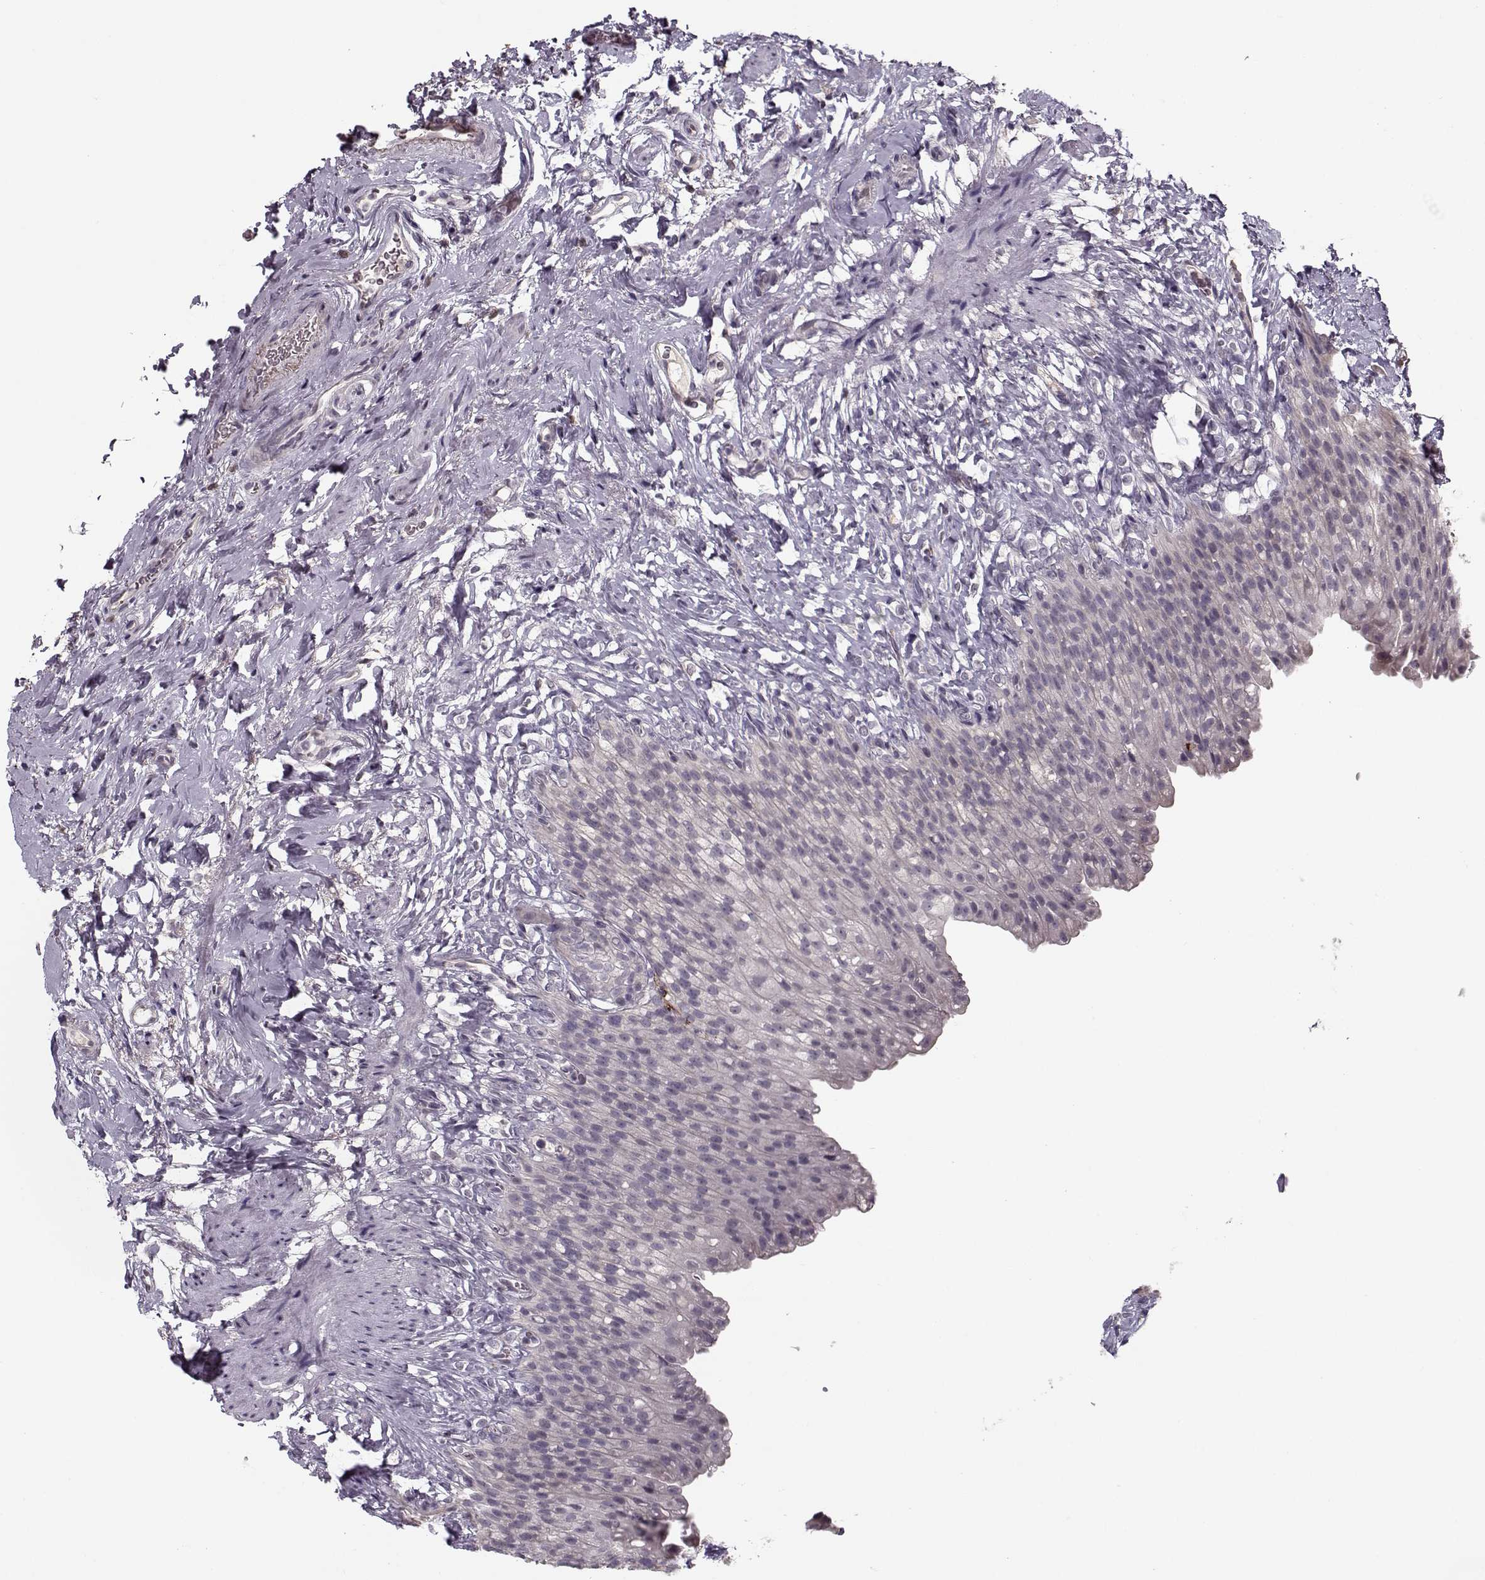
{"staining": {"intensity": "negative", "quantity": "none", "location": "none"}, "tissue": "urinary bladder", "cell_type": "Urothelial cells", "image_type": "normal", "snomed": [{"axis": "morphology", "description": "Normal tissue, NOS"}, {"axis": "topography", "description": "Urinary bladder"}], "caption": "IHC histopathology image of benign urinary bladder stained for a protein (brown), which reveals no staining in urothelial cells. (Brightfield microscopy of DAB (3,3'-diaminobenzidine) immunohistochemistry at high magnification).", "gene": "DNAI3", "patient": {"sex": "male", "age": 76}}